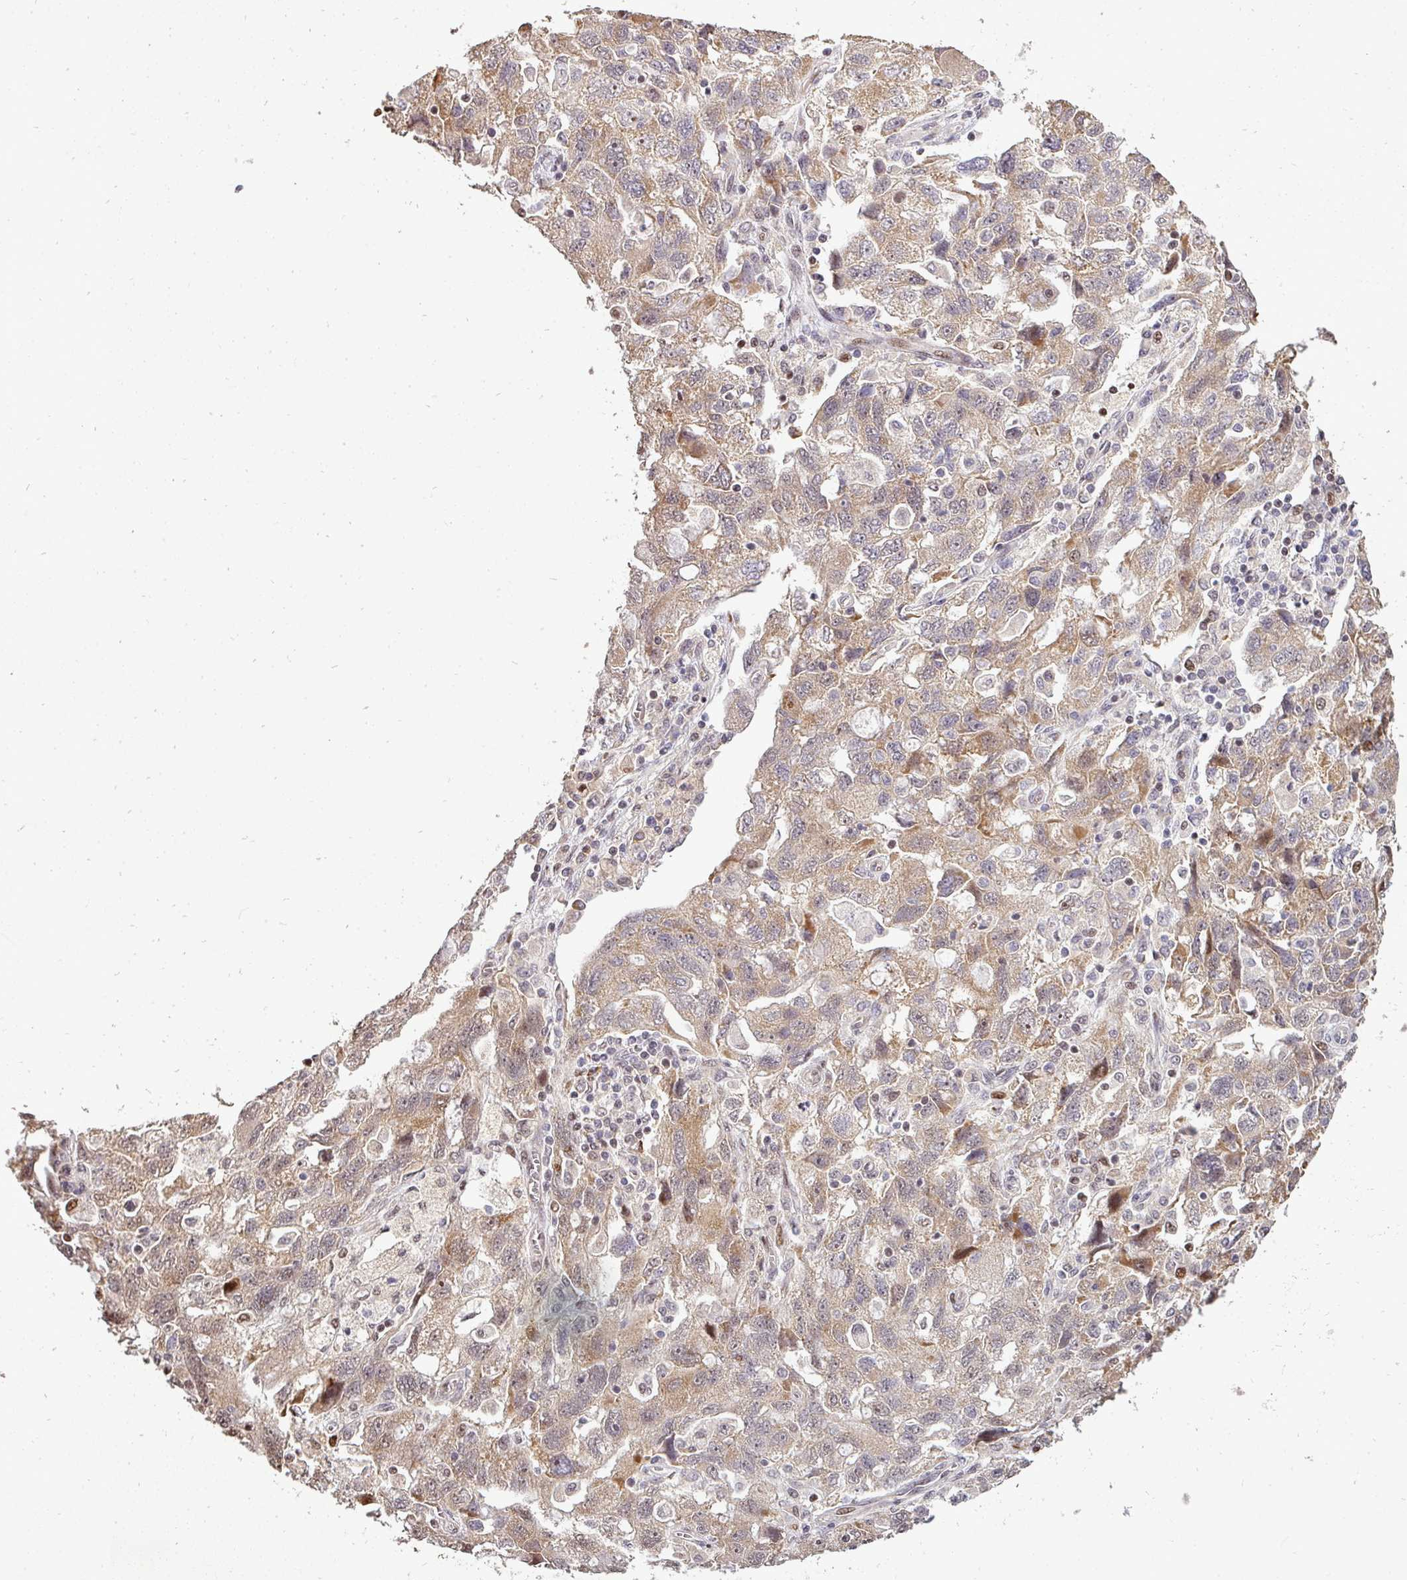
{"staining": {"intensity": "moderate", "quantity": ">75%", "location": "cytoplasmic/membranous,nuclear"}, "tissue": "ovarian cancer", "cell_type": "Tumor cells", "image_type": "cancer", "snomed": [{"axis": "morphology", "description": "Carcinoma, NOS"}, {"axis": "morphology", "description": "Cystadenocarcinoma, serous, NOS"}, {"axis": "topography", "description": "Ovary"}], "caption": "Brown immunohistochemical staining in ovarian cancer (carcinoma) exhibits moderate cytoplasmic/membranous and nuclear positivity in approximately >75% of tumor cells.", "gene": "PATZ1", "patient": {"sex": "female", "age": 69}}